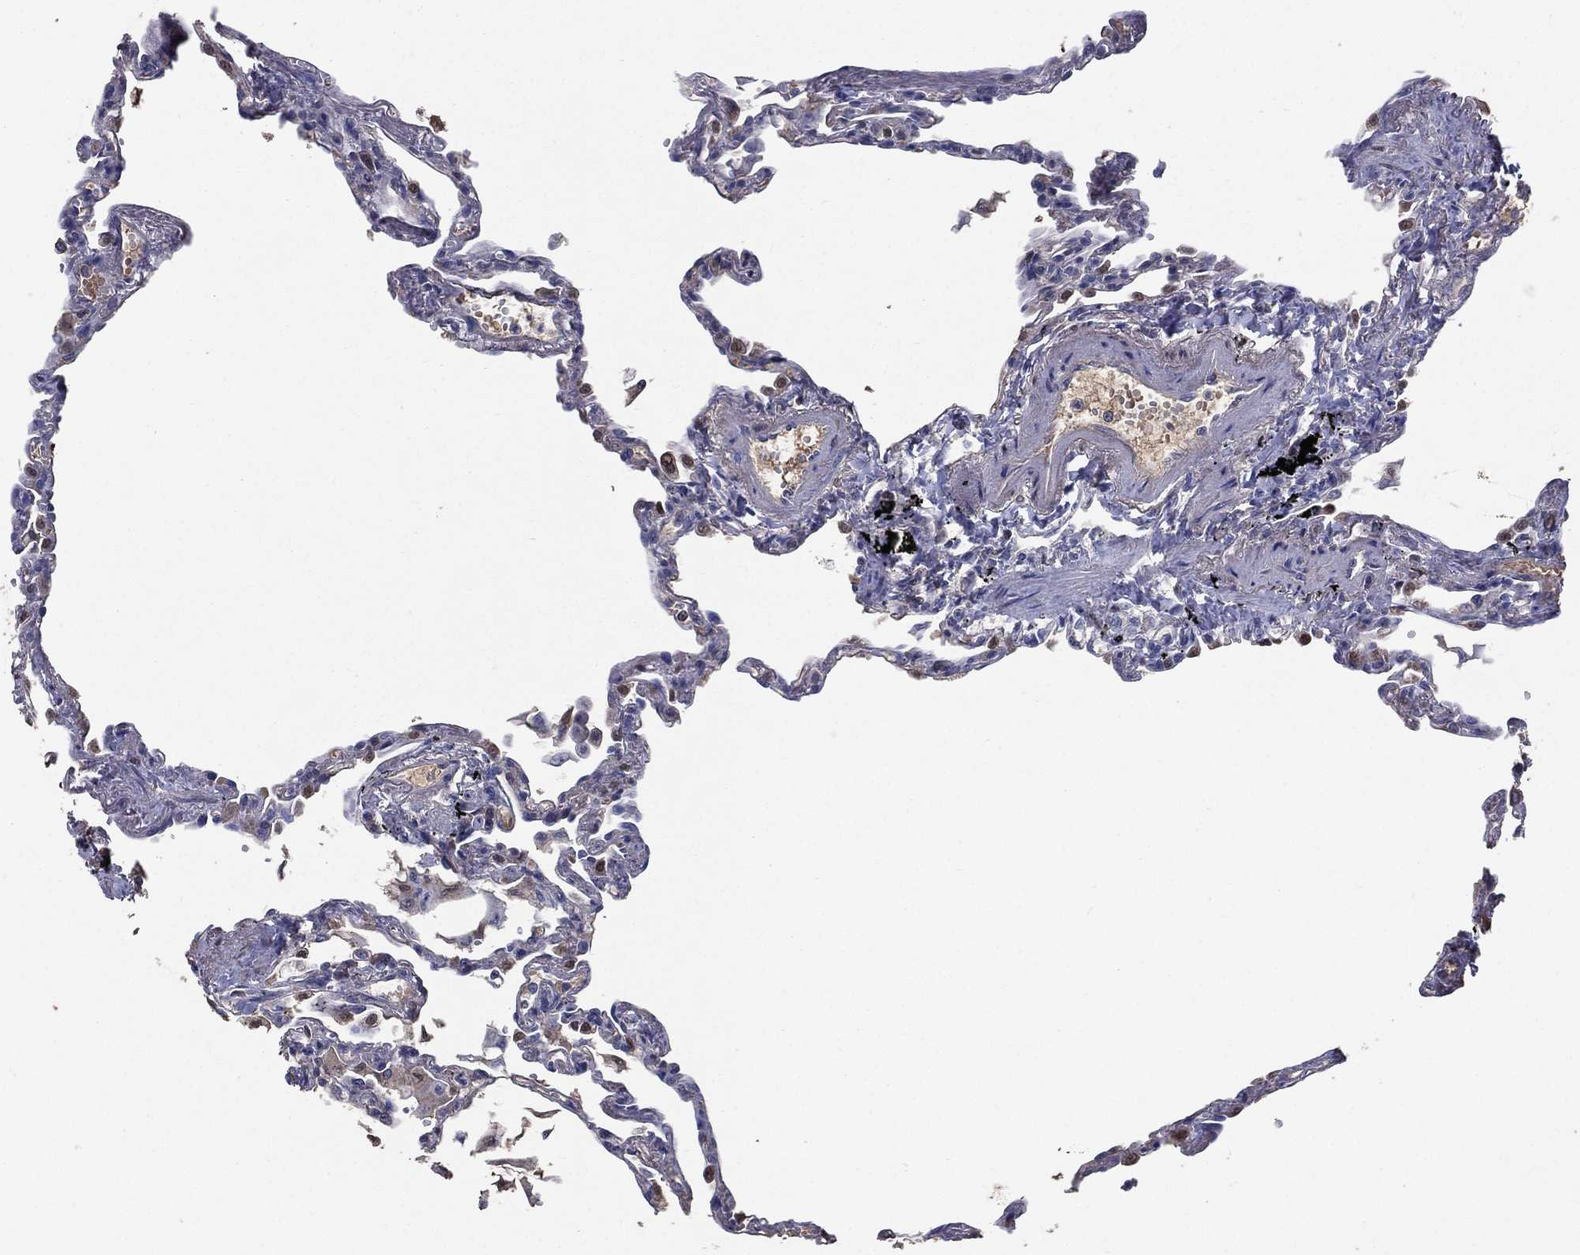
{"staining": {"intensity": "weak", "quantity": "<25%", "location": "nuclear"}, "tissue": "lung", "cell_type": "Alveolar cells", "image_type": "normal", "snomed": [{"axis": "morphology", "description": "Normal tissue, NOS"}, {"axis": "topography", "description": "Lung"}], "caption": "Micrograph shows no protein expression in alveolar cells of unremarkable lung.", "gene": "EFNA1", "patient": {"sex": "male", "age": 78}}